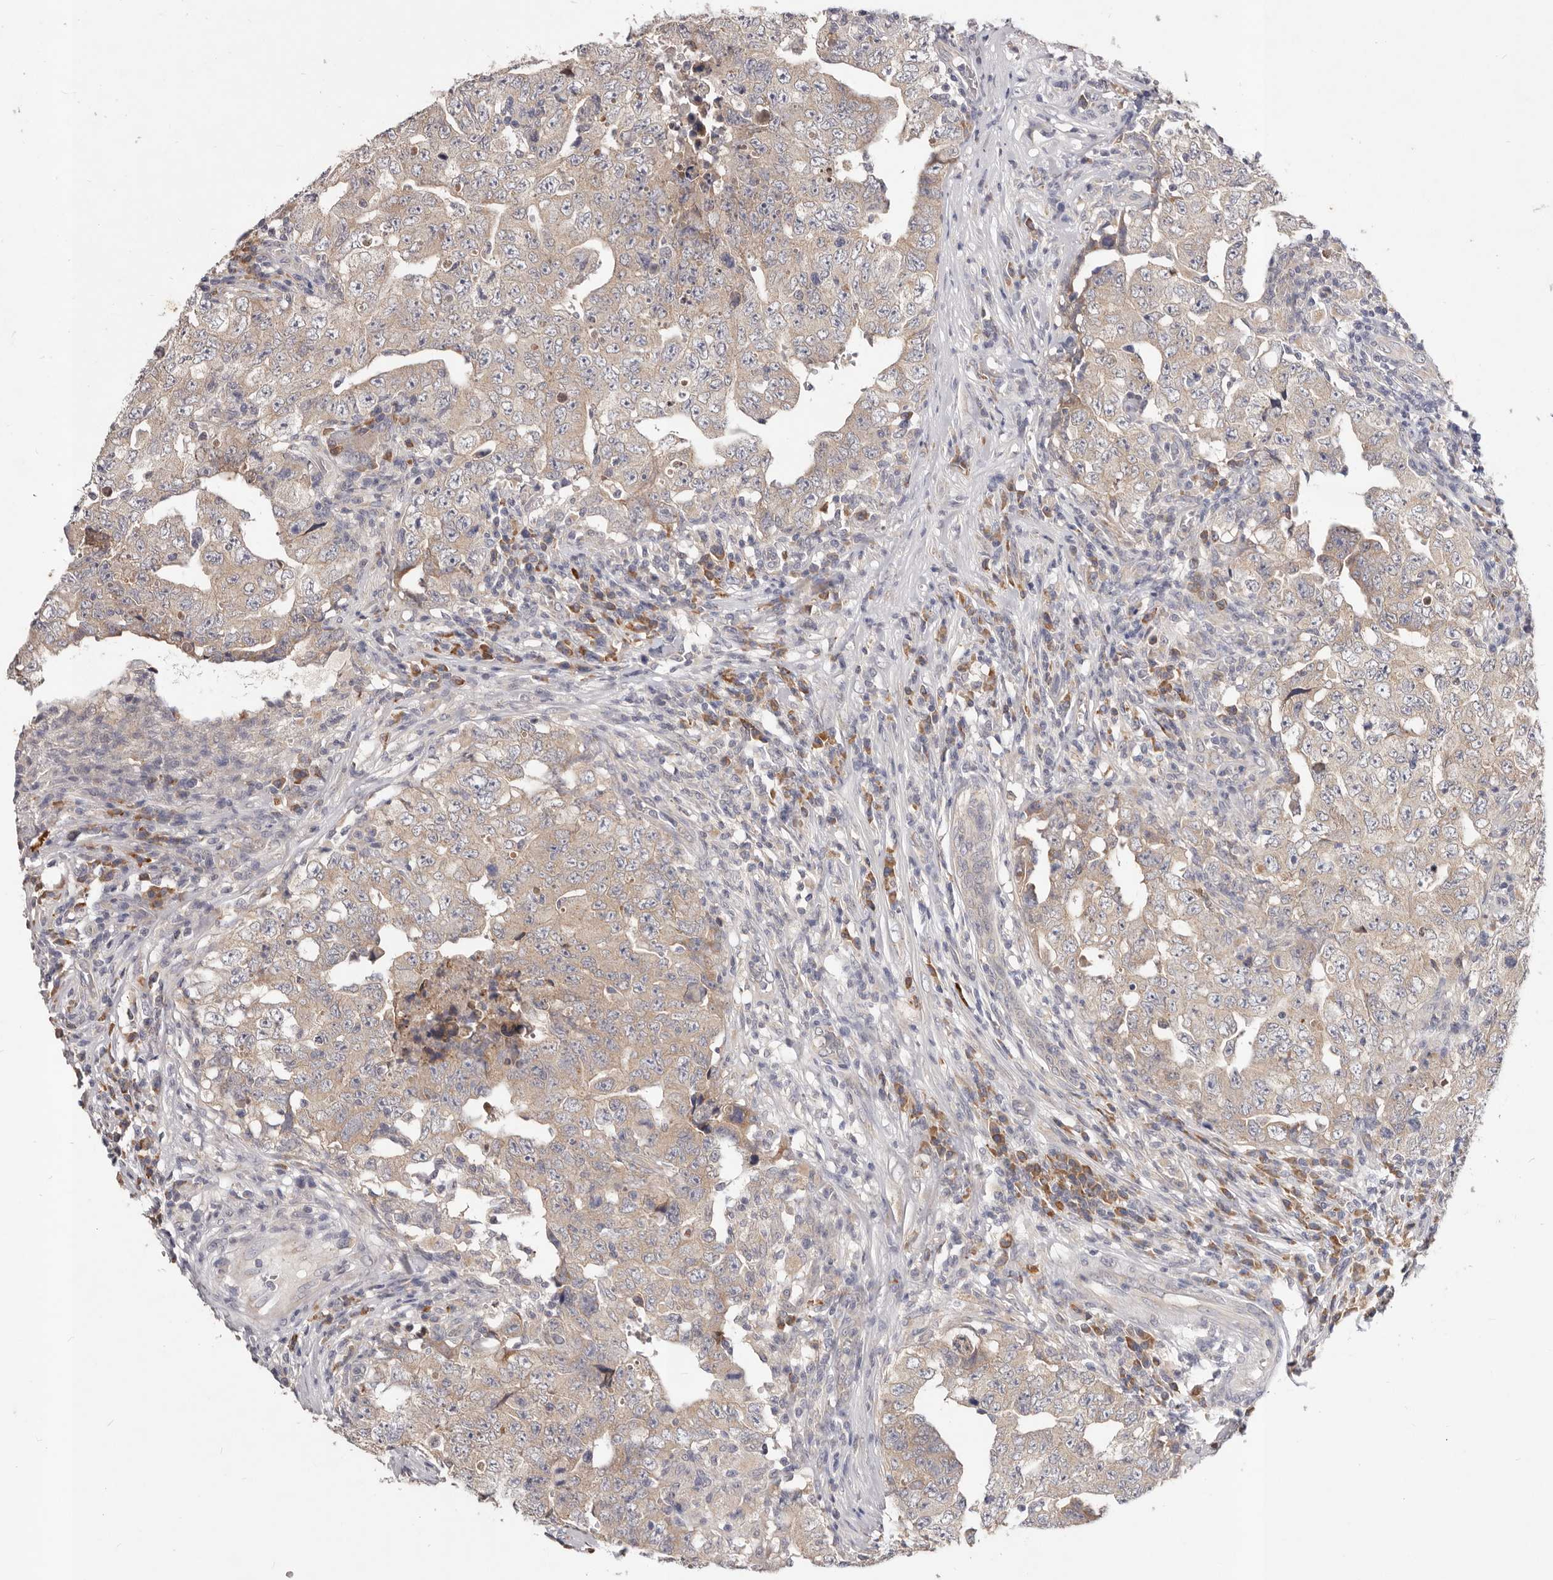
{"staining": {"intensity": "weak", "quantity": ">75%", "location": "cytoplasmic/membranous"}, "tissue": "testis cancer", "cell_type": "Tumor cells", "image_type": "cancer", "snomed": [{"axis": "morphology", "description": "Carcinoma, Embryonal, NOS"}, {"axis": "topography", "description": "Testis"}], "caption": "Protein expression analysis of testis embryonal carcinoma shows weak cytoplasmic/membranous expression in about >75% of tumor cells.", "gene": "WDR77", "patient": {"sex": "male", "age": 26}}